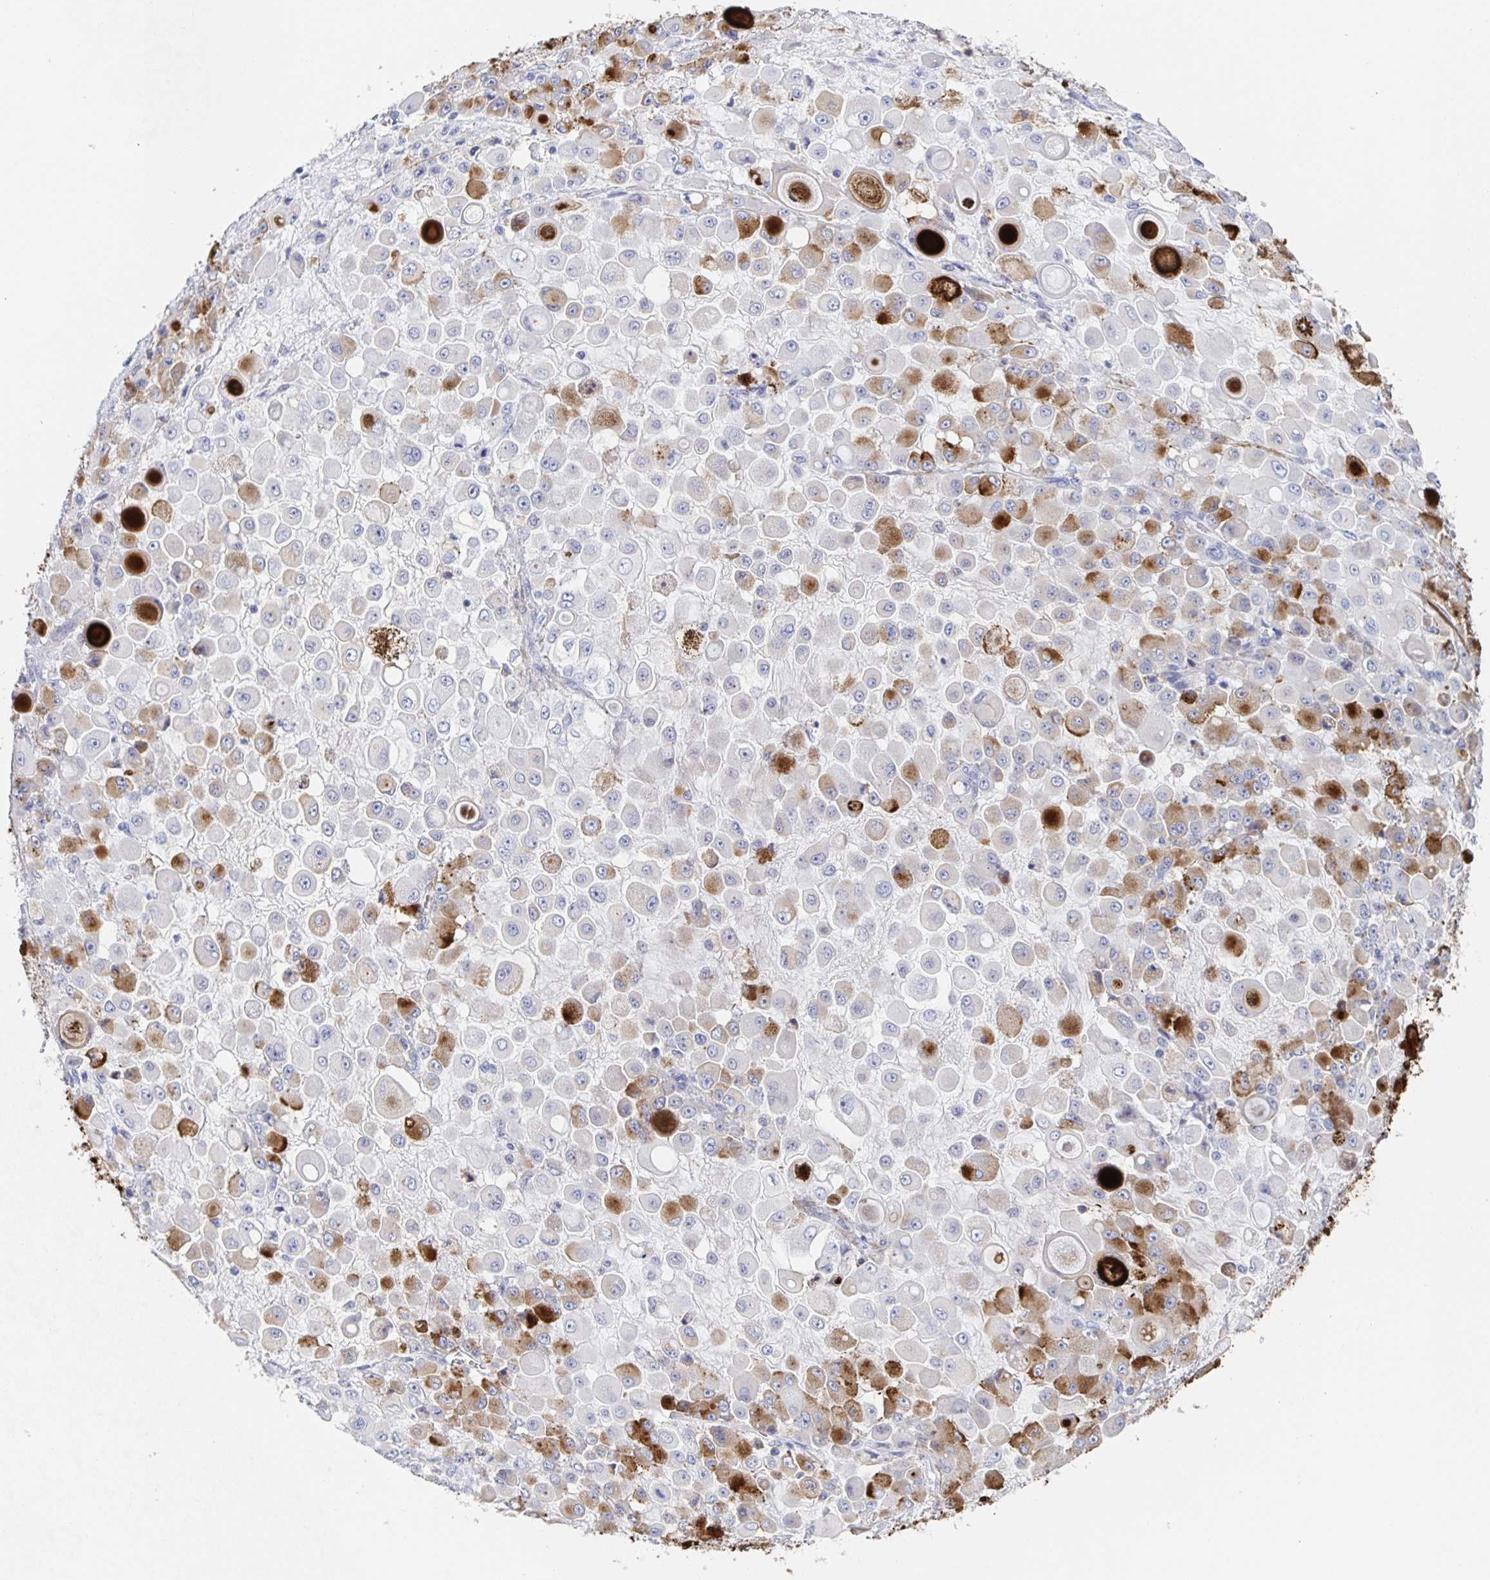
{"staining": {"intensity": "moderate", "quantity": "<25%", "location": "cytoplasmic/membranous"}, "tissue": "stomach cancer", "cell_type": "Tumor cells", "image_type": "cancer", "snomed": [{"axis": "morphology", "description": "Adenocarcinoma, NOS"}, {"axis": "topography", "description": "Stomach"}], "caption": "High-power microscopy captured an immunohistochemistry photomicrograph of stomach cancer (adenocarcinoma), revealing moderate cytoplasmic/membranous staining in approximately <25% of tumor cells.", "gene": "DMBT1", "patient": {"sex": "female", "age": 76}}